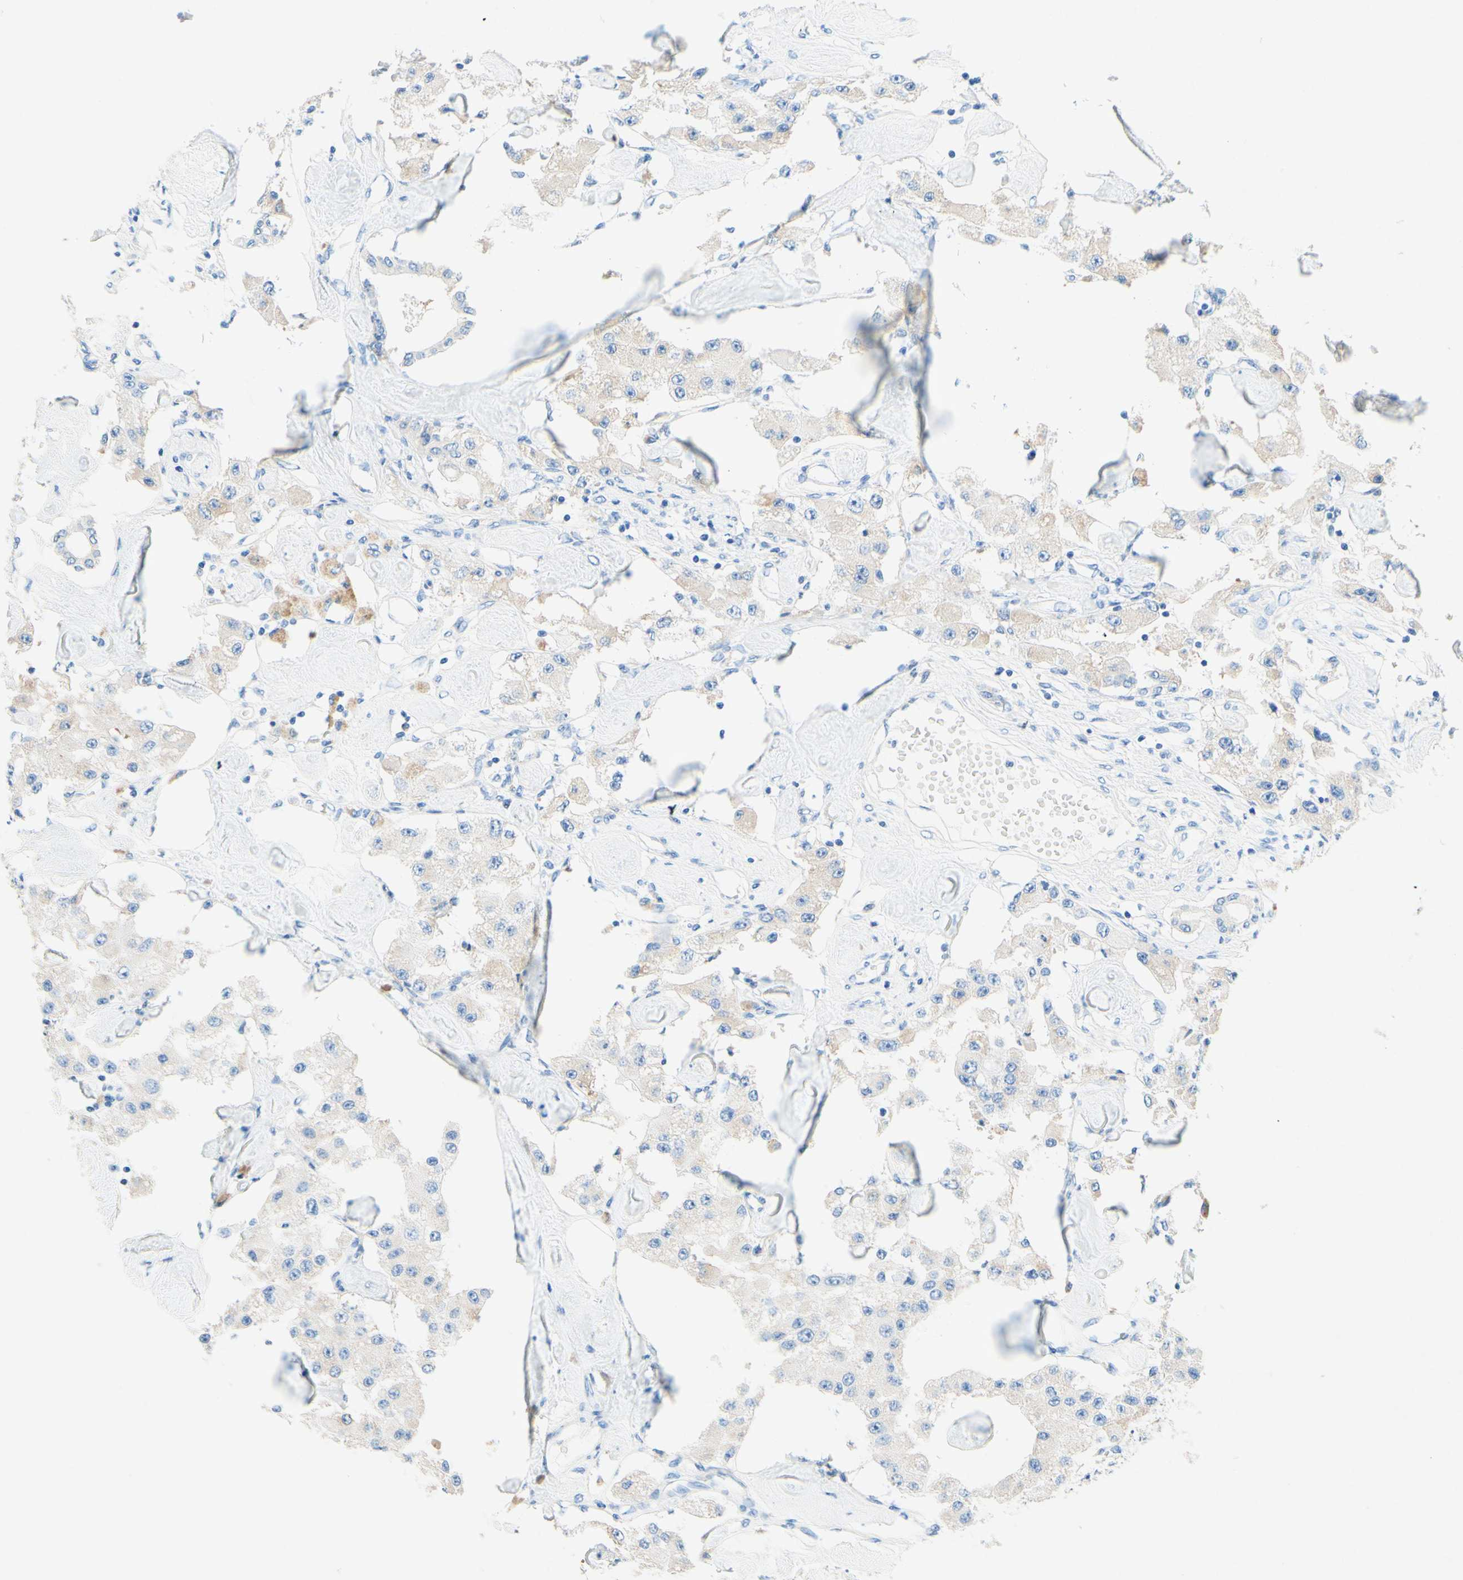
{"staining": {"intensity": "weak", "quantity": "25%-75%", "location": "cytoplasmic/membranous"}, "tissue": "carcinoid", "cell_type": "Tumor cells", "image_type": "cancer", "snomed": [{"axis": "morphology", "description": "Carcinoid, malignant, NOS"}, {"axis": "topography", "description": "Pancreas"}], "caption": "Protein staining displays weak cytoplasmic/membranous staining in approximately 25%-75% of tumor cells in malignant carcinoid.", "gene": "SLC46A1", "patient": {"sex": "male", "age": 41}}